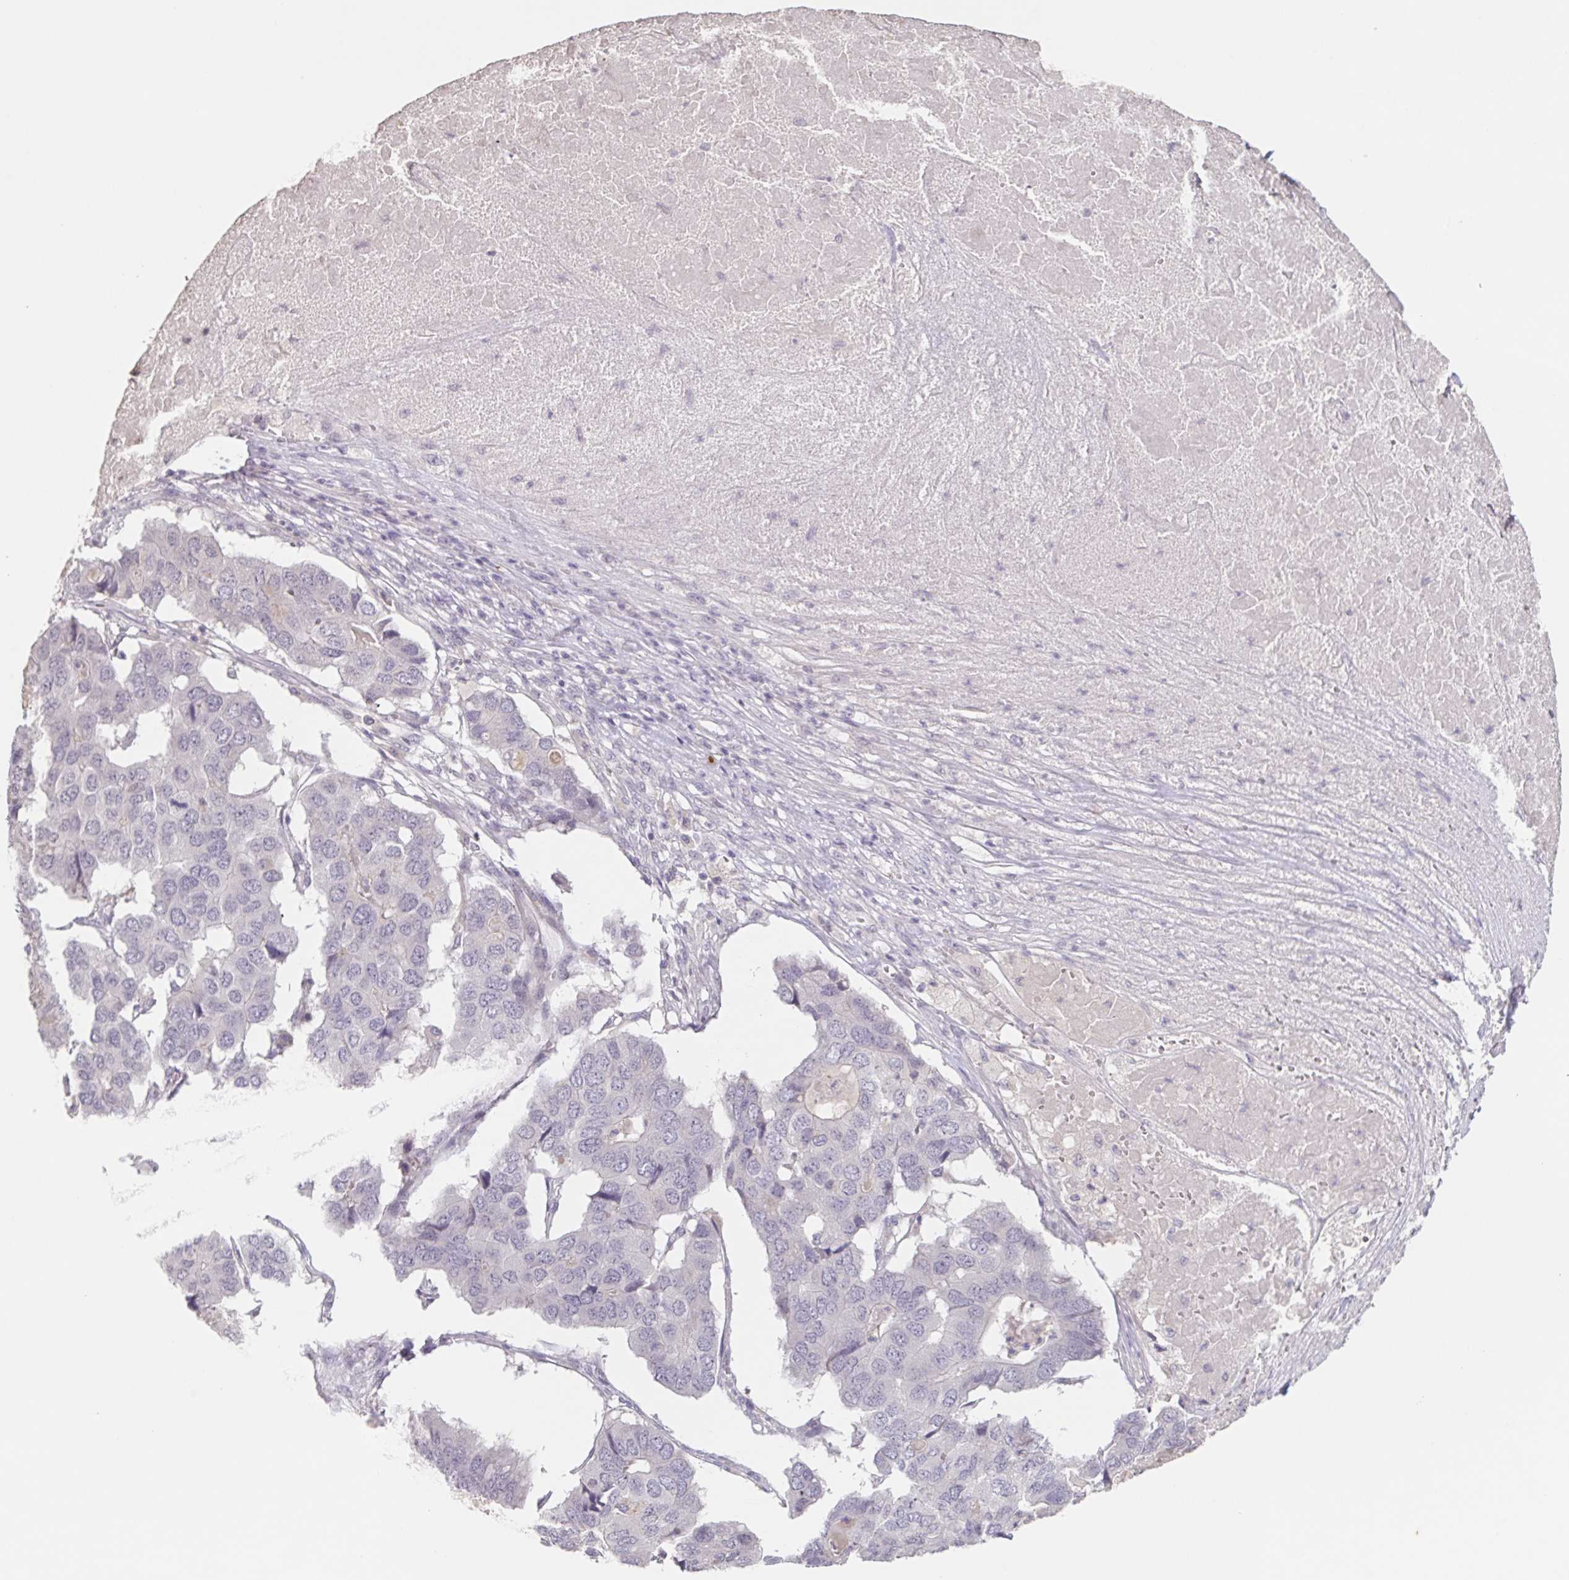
{"staining": {"intensity": "negative", "quantity": "none", "location": "none"}, "tissue": "pancreatic cancer", "cell_type": "Tumor cells", "image_type": "cancer", "snomed": [{"axis": "morphology", "description": "Adenocarcinoma, NOS"}, {"axis": "topography", "description": "Pancreas"}], "caption": "The micrograph demonstrates no significant staining in tumor cells of adenocarcinoma (pancreatic).", "gene": "INSL5", "patient": {"sex": "male", "age": 50}}